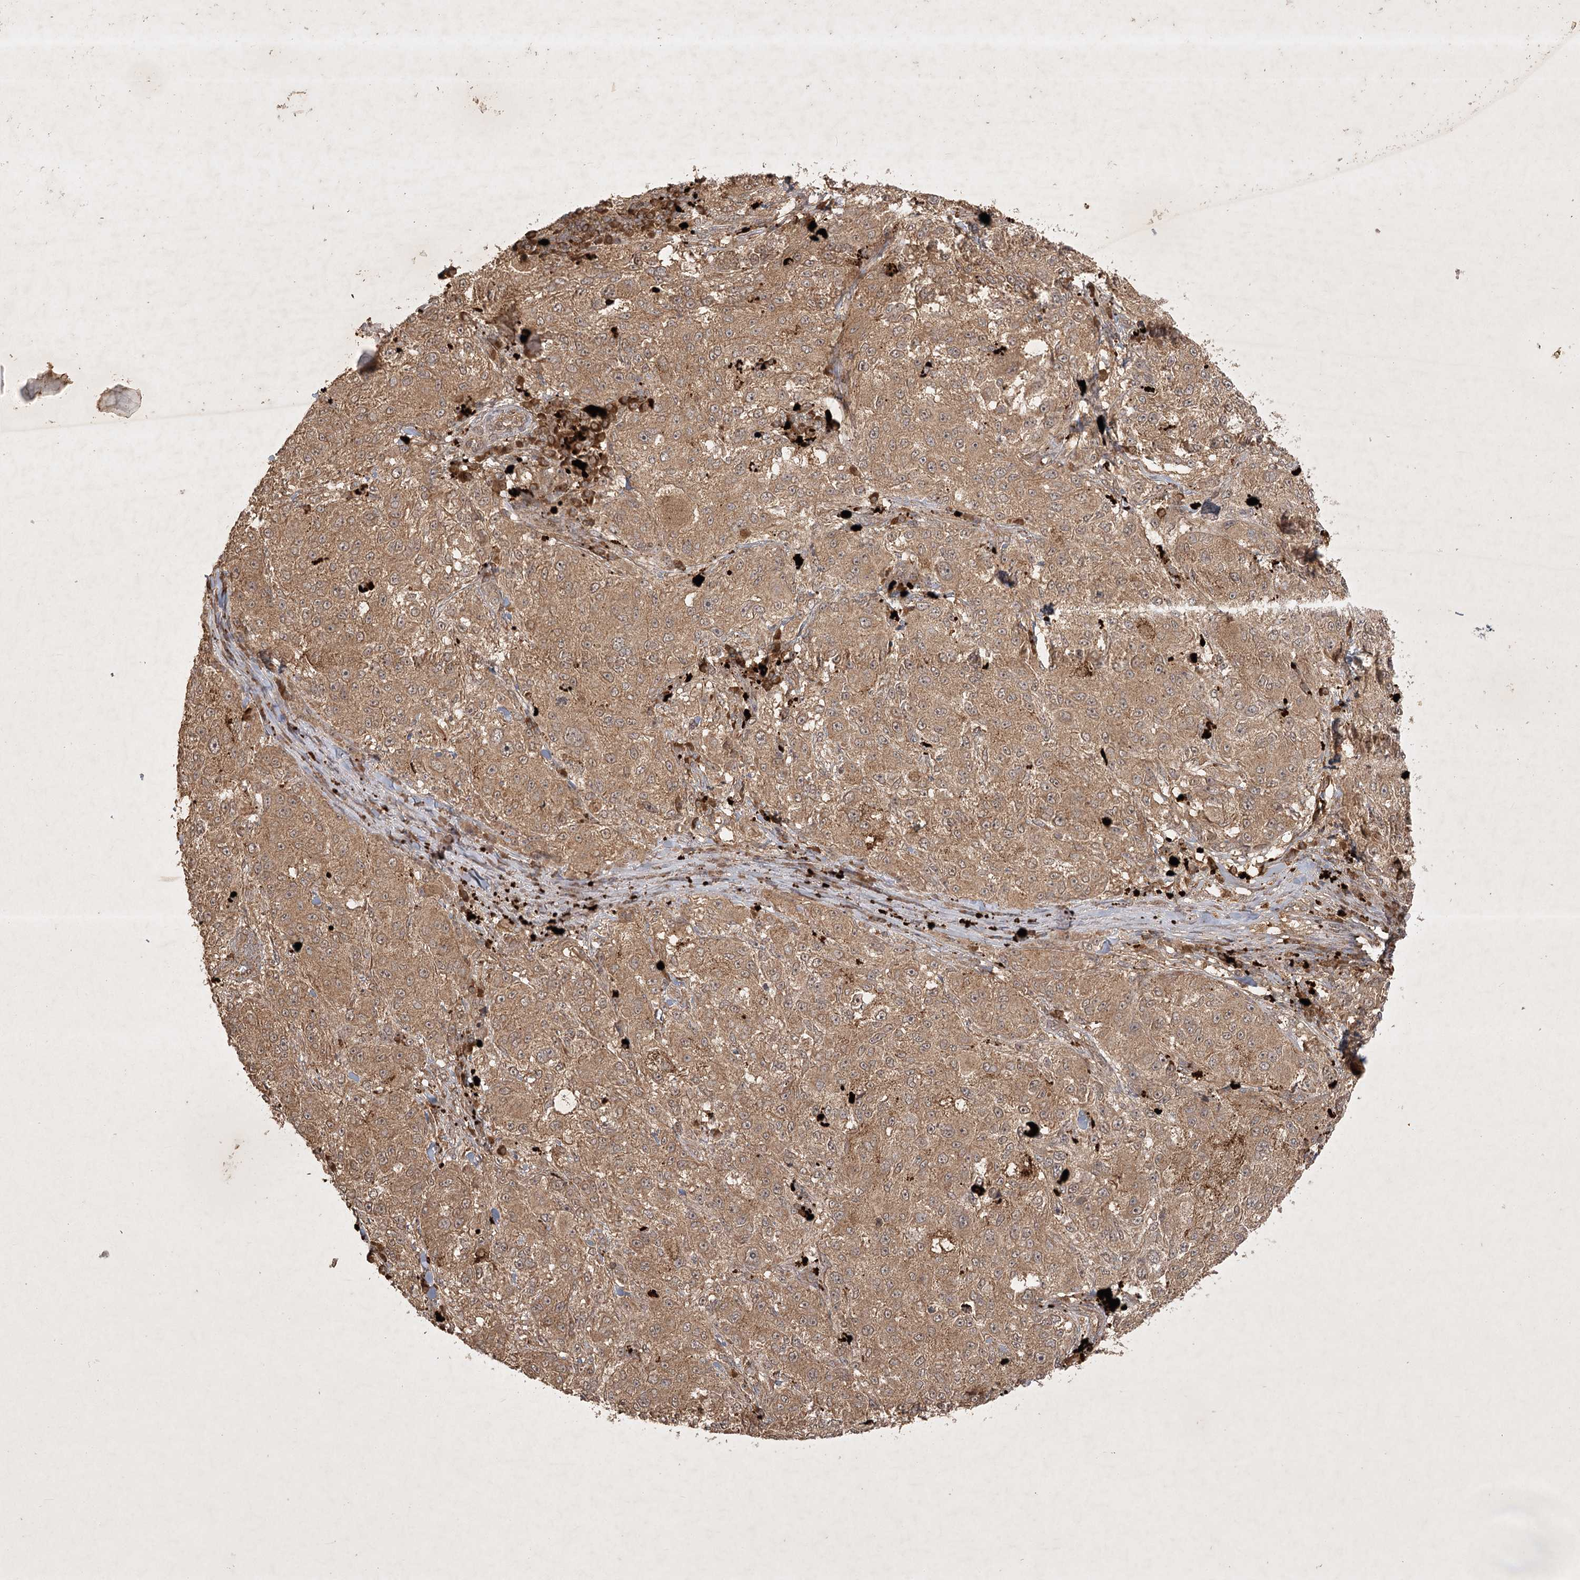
{"staining": {"intensity": "moderate", "quantity": ">75%", "location": "cytoplasmic/membranous"}, "tissue": "melanoma", "cell_type": "Tumor cells", "image_type": "cancer", "snomed": [{"axis": "morphology", "description": "Necrosis, NOS"}, {"axis": "morphology", "description": "Malignant melanoma, NOS"}, {"axis": "topography", "description": "Skin"}], "caption": "DAB immunohistochemical staining of human malignant melanoma exhibits moderate cytoplasmic/membranous protein staining in approximately >75% of tumor cells. The staining was performed using DAB (3,3'-diaminobenzidine) to visualize the protein expression in brown, while the nuclei were stained in blue with hematoxylin (Magnification: 20x).", "gene": "ARL13A", "patient": {"sex": "female", "age": 87}}